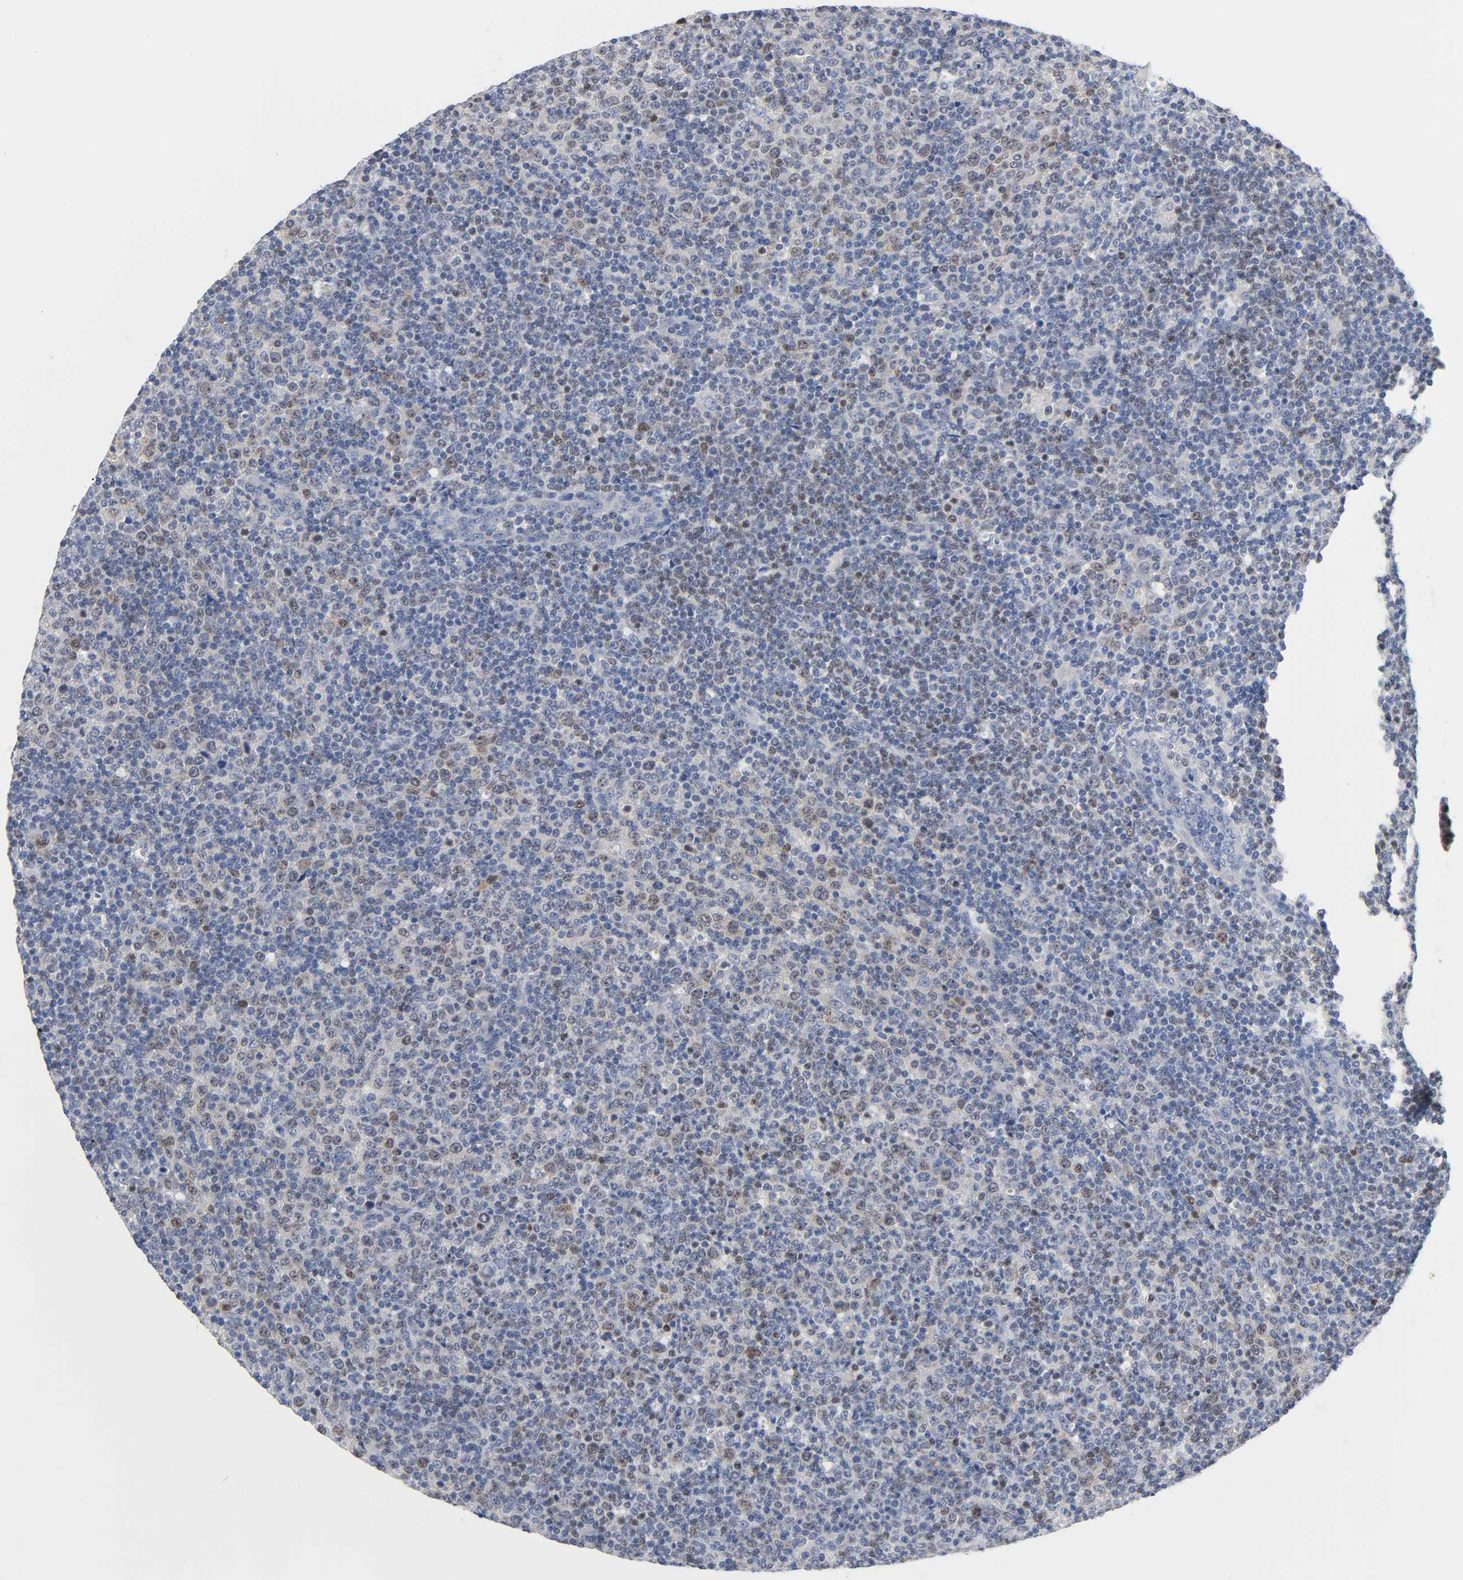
{"staining": {"intensity": "weak", "quantity": "<25%", "location": "nuclear"}, "tissue": "lymphoma", "cell_type": "Tumor cells", "image_type": "cancer", "snomed": [{"axis": "morphology", "description": "Malignant lymphoma, non-Hodgkin's type, Low grade"}, {"axis": "topography", "description": "Lymph node"}], "caption": "Human low-grade malignant lymphoma, non-Hodgkin's type stained for a protein using IHC displays no positivity in tumor cells.", "gene": "WEE1", "patient": {"sex": "male", "age": 70}}